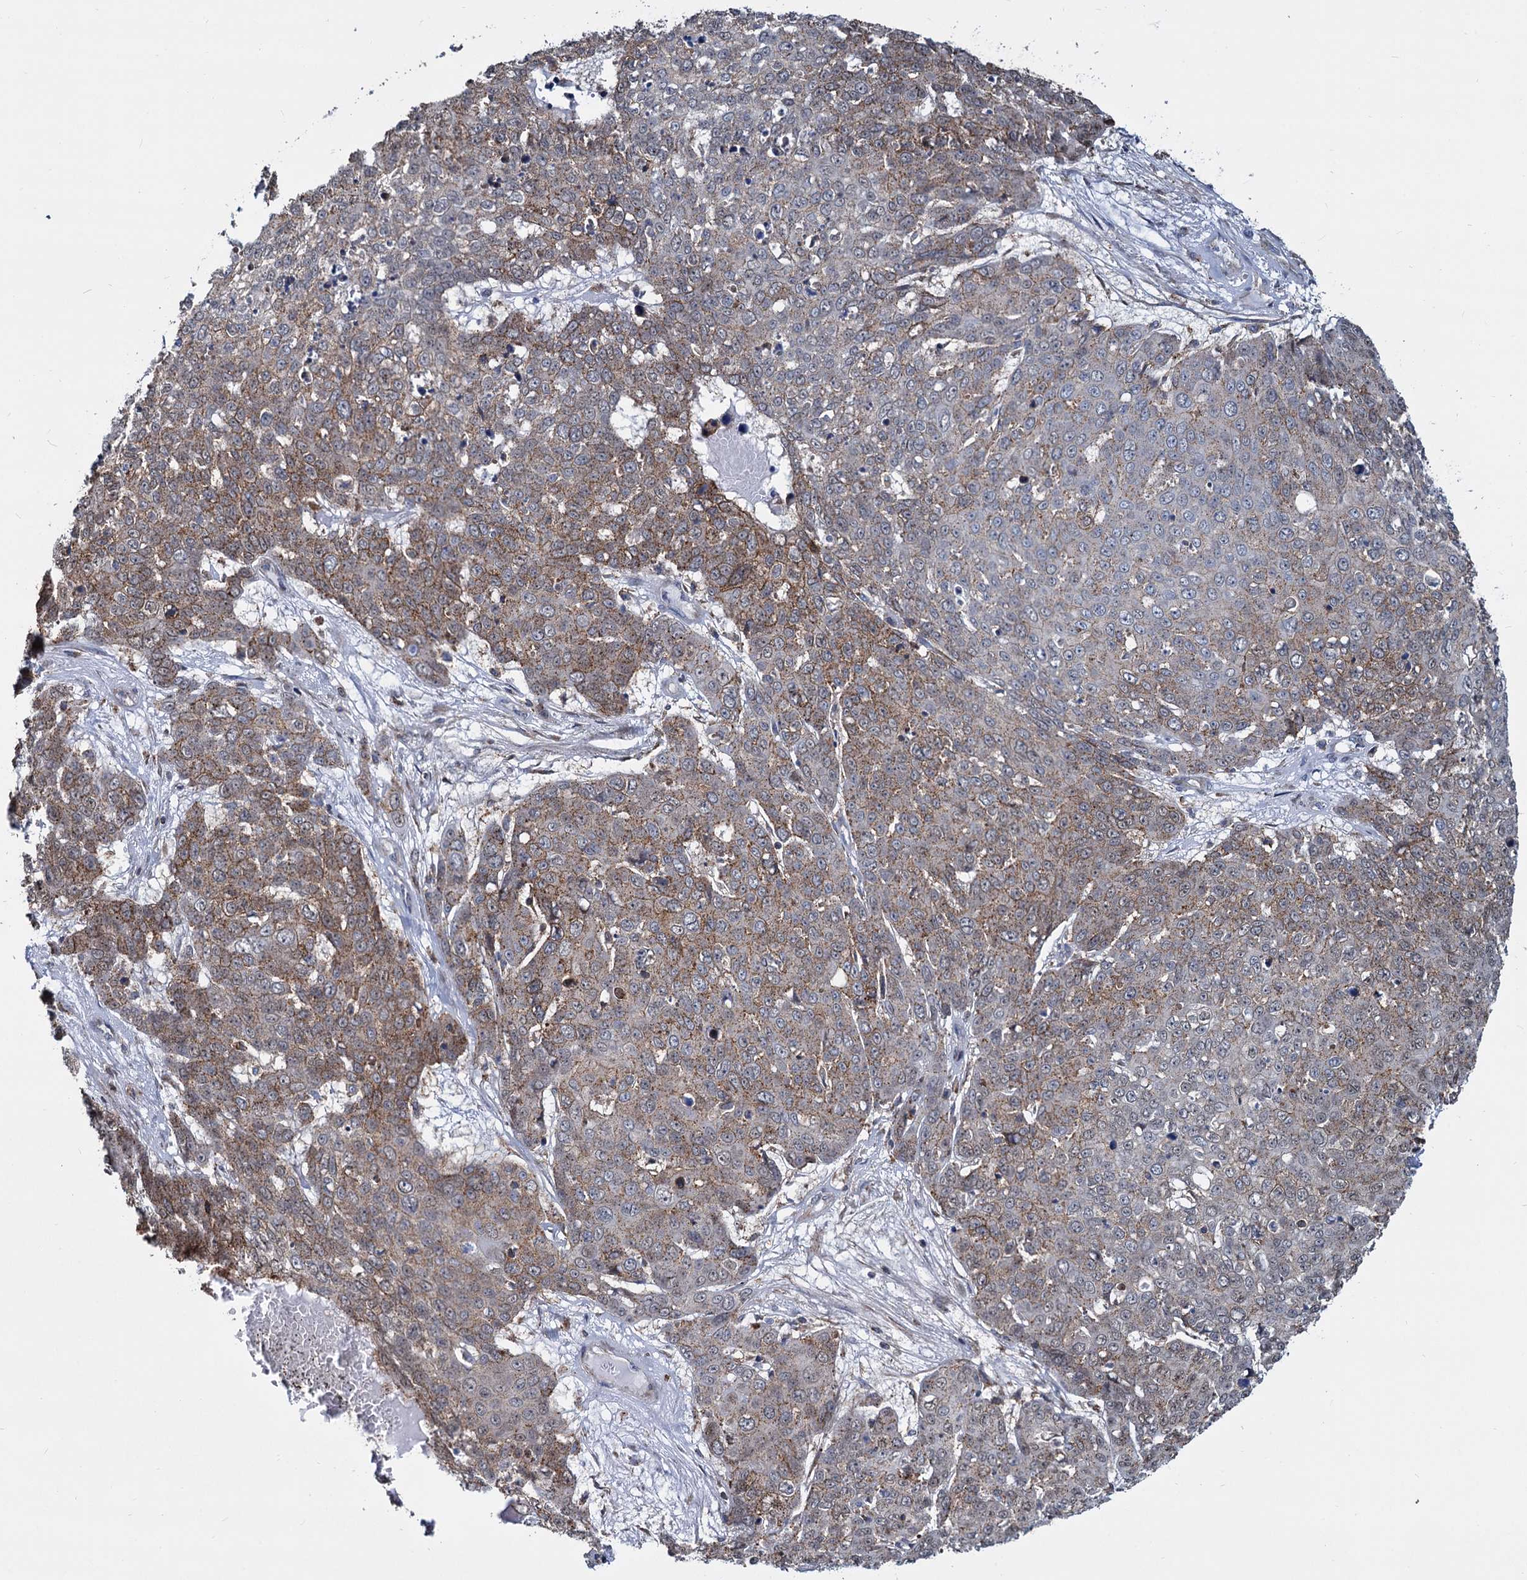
{"staining": {"intensity": "moderate", "quantity": "25%-75%", "location": "cytoplasmic/membranous"}, "tissue": "skin cancer", "cell_type": "Tumor cells", "image_type": "cancer", "snomed": [{"axis": "morphology", "description": "Squamous cell carcinoma, NOS"}, {"axis": "topography", "description": "Skin"}], "caption": "Immunohistochemistry photomicrograph of neoplastic tissue: skin cancer stained using IHC demonstrates medium levels of moderate protein expression localized specifically in the cytoplasmic/membranous of tumor cells, appearing as a cytoplasmic/membranous brown color.", "gene": "PSEN1", "patient": {"sex": "male", "age": 71}}